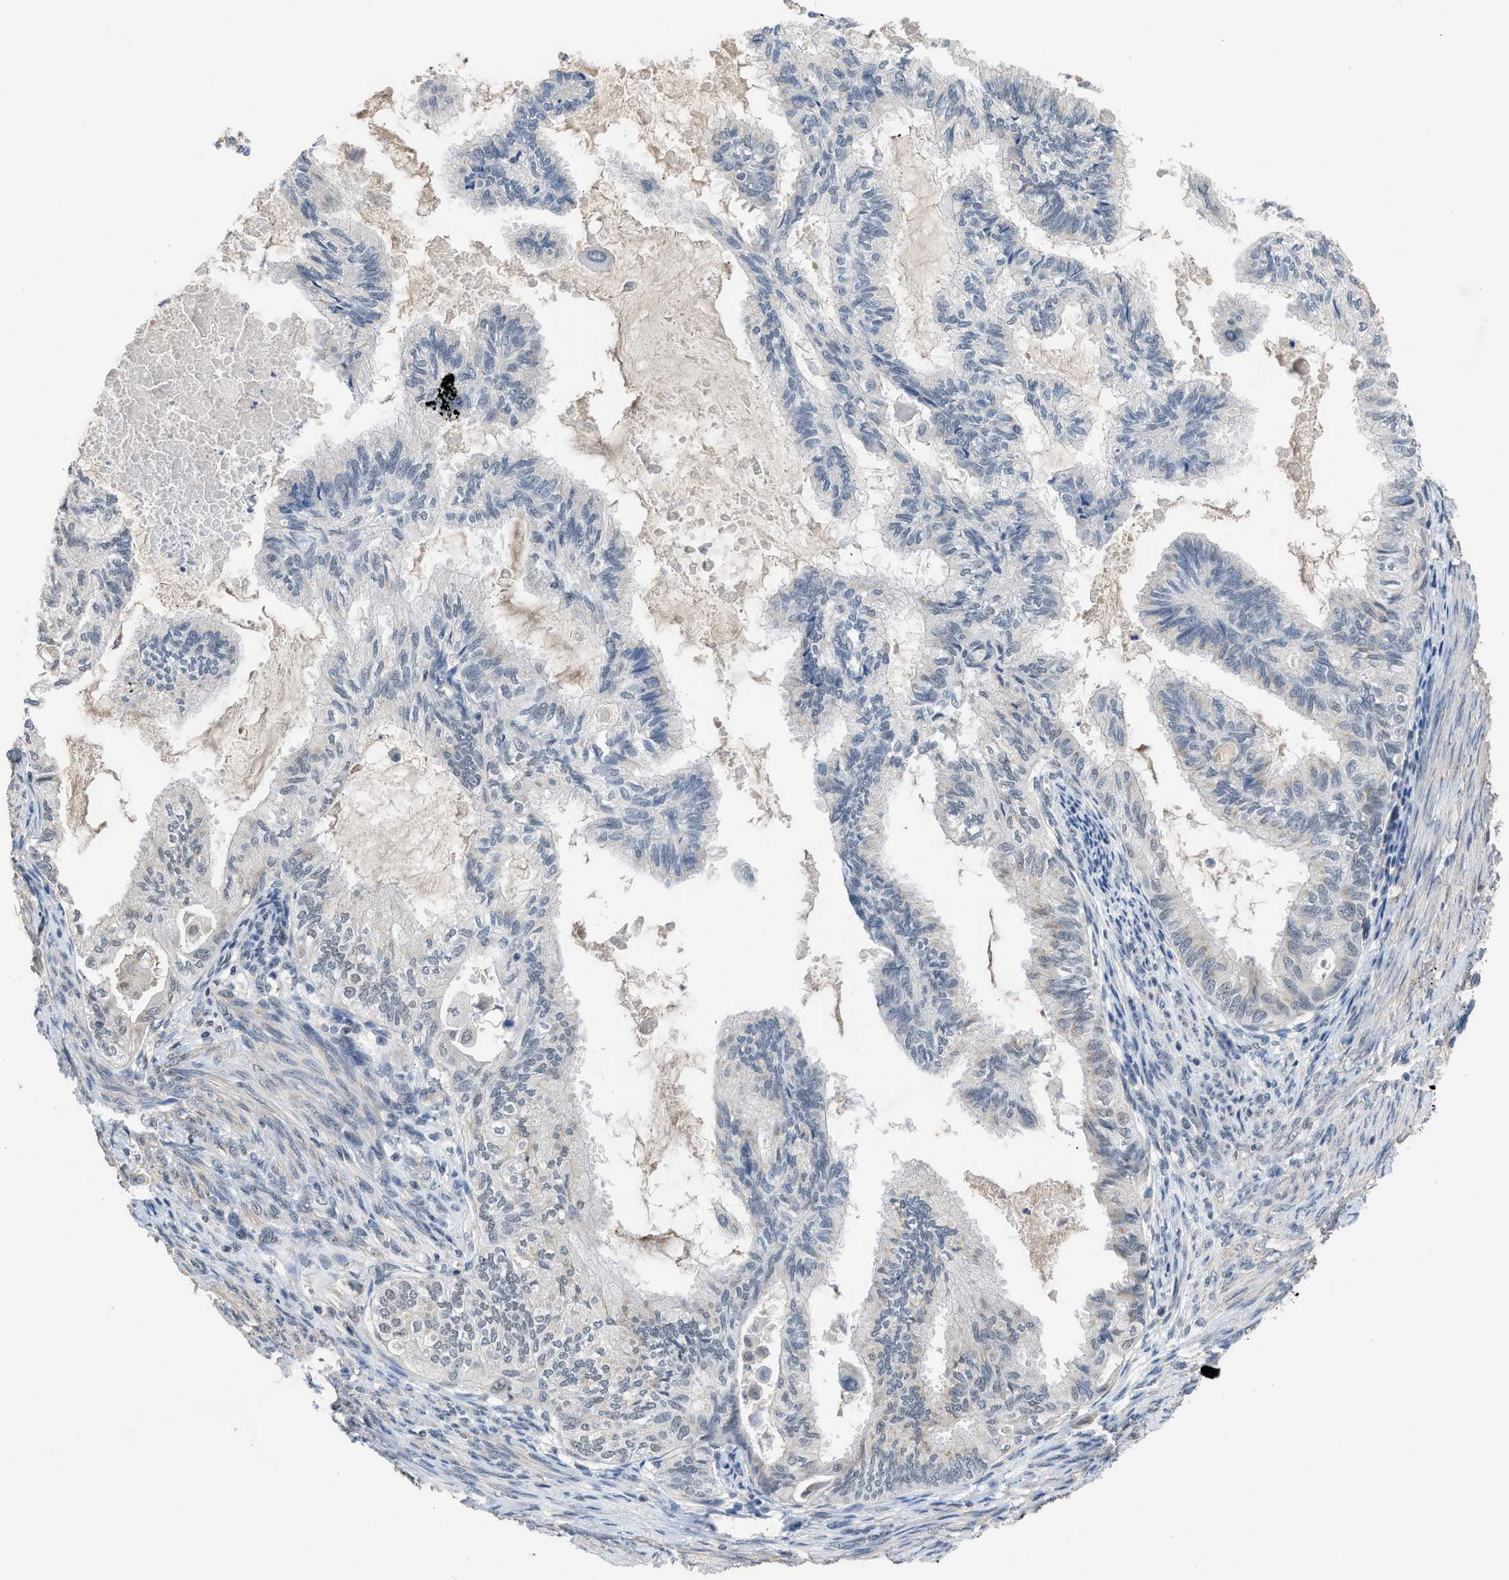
{"staining": {"intensity": "weak", "quantity": "<25%", "location": "cytoplasmic/membranous"}, "tissue": "cervical cancer", "cell_type": "Tumor cells", "image_type": "cancer", "snomed": [{"axis": "morphology", "description": "Normal tissue, NOS"}, {"axis": "morphology", "description": "Adenocarcinoma, NOS"}, {"axis": "topography", "description": "Cervix"}, {"axis": "topography", "description": "Endometrium"}], "caption": "Protein analysis of adenocarcinoma (cervical) reveals no significant staining in tumor cells.", "gene": "TERF2IP", "patient": {"sex": "female", "age": 86}}